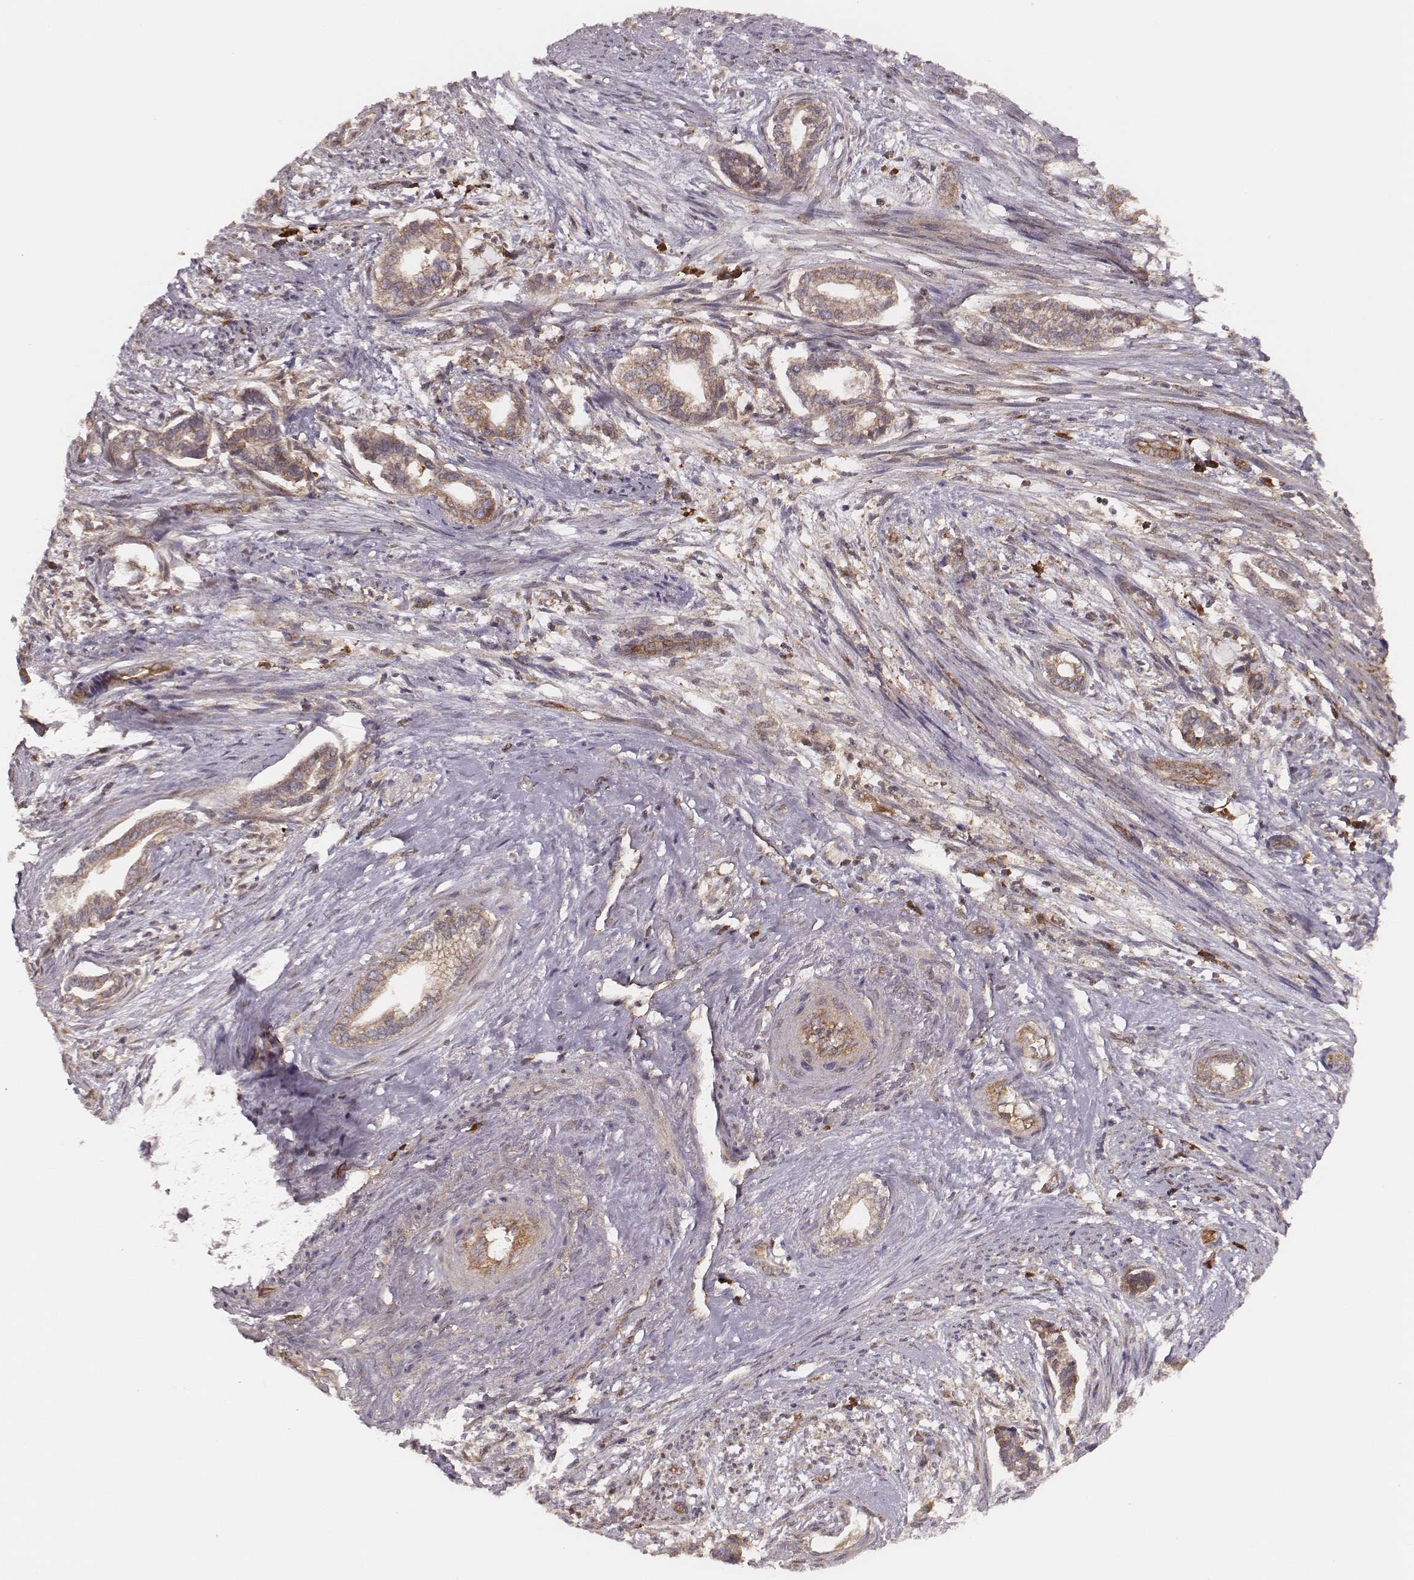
{"staining": {"intensity": "moderate", "quantity": ">75%", "location": "cytoplasmic/membranous"}, "tissue": "cervical cancer", "cell_type": "Tumor cells", "image_type": "cancer", "snomed": [{"axis": "morphology", "description": "Adenocarcinoma, NOS"}, {"axis": "topography", "description": "Cervix"}], "caption": "This is a photomicrograph of immunohistochemistry (IHC) staining of cervical adenocarcinoma, which shows moderate expression in the cytoplasmic/membranous of tumor cells.", "gene": "CARS1", "patient": {"sex": "female", "age": 62}}